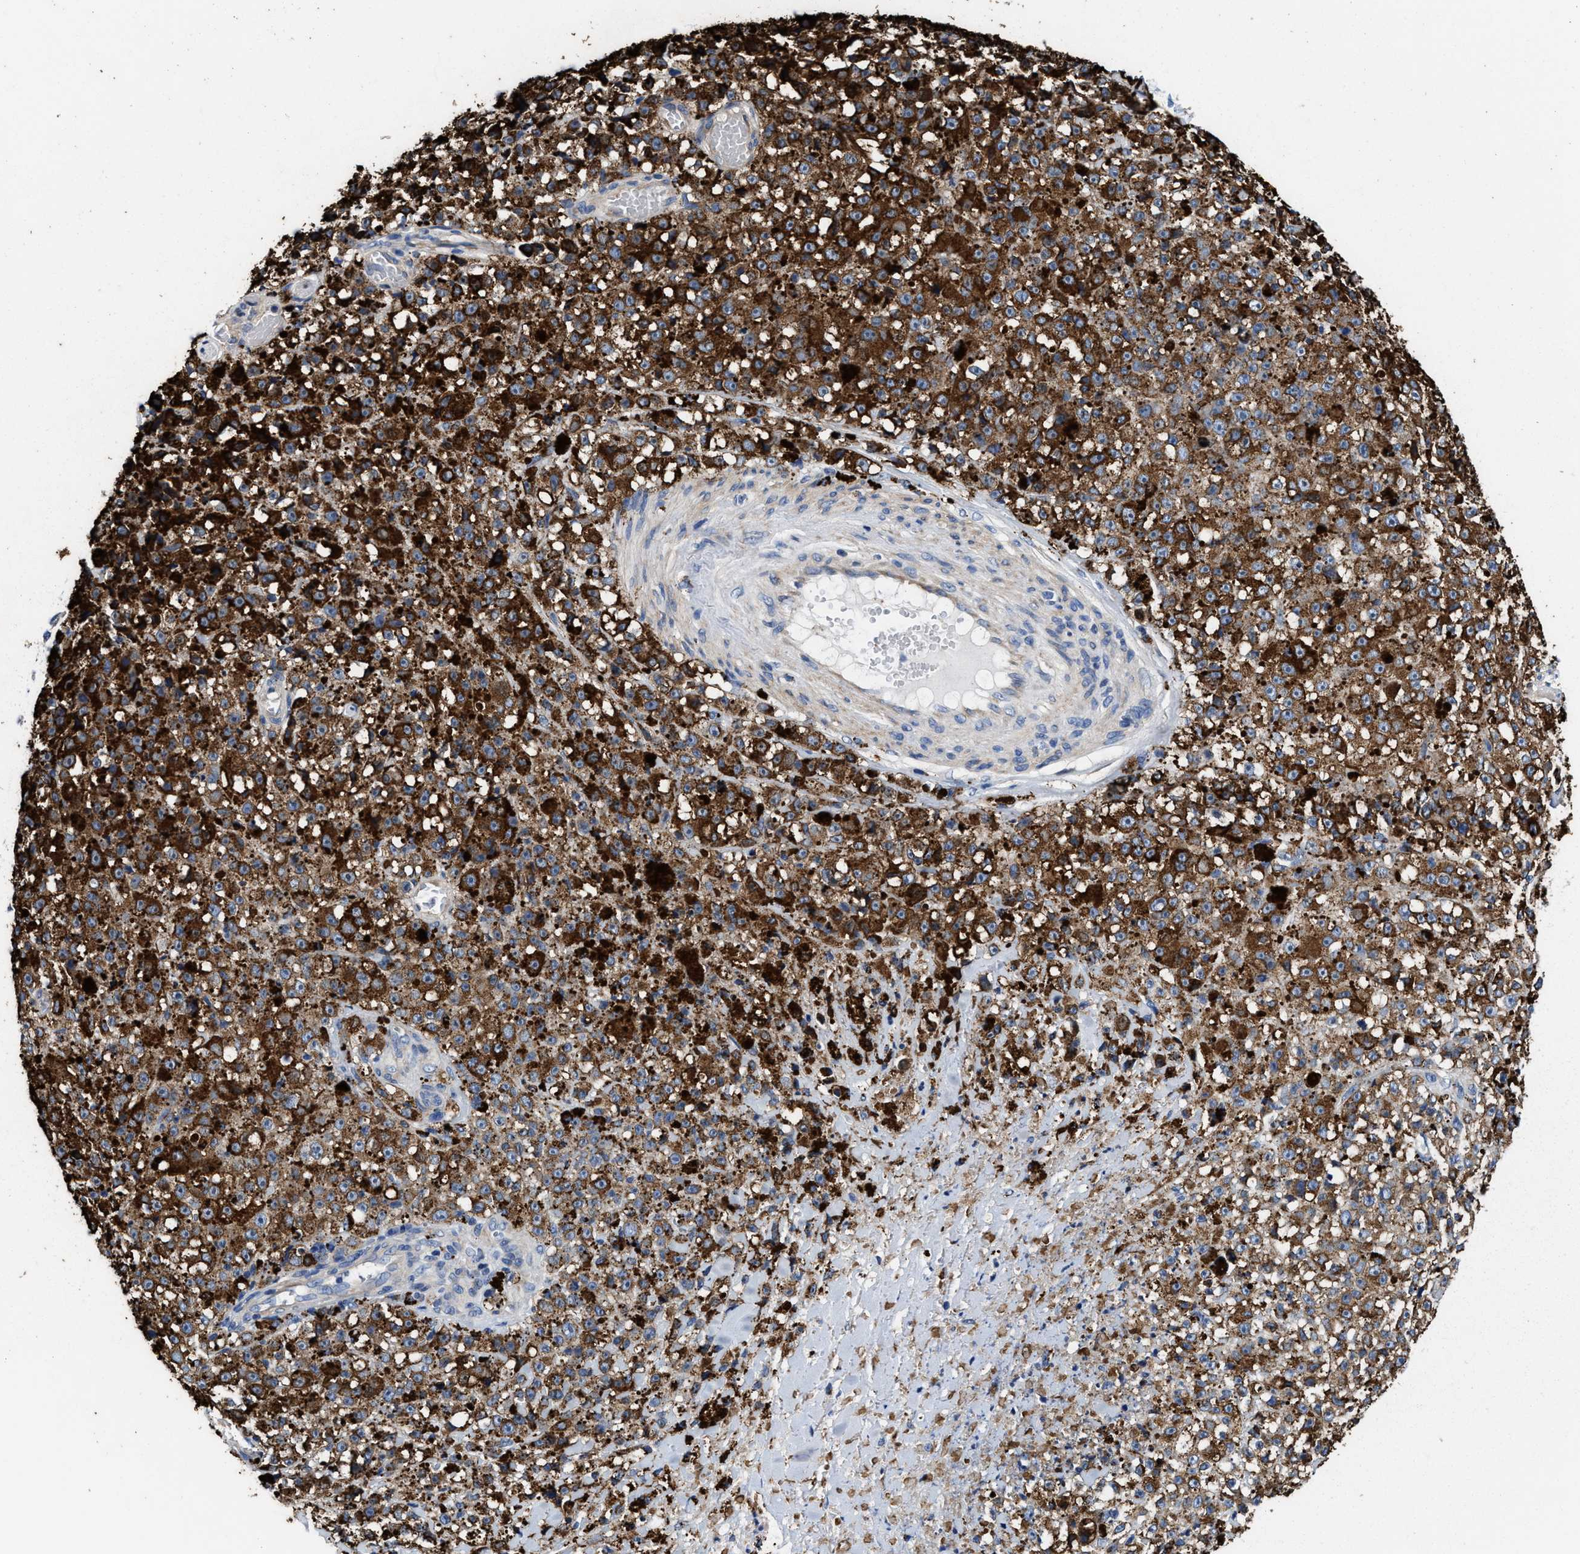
{"staining": {"intensity": "strong", "quantity": ">75%", "location": "cytoplasmic/membranous"}, "tissue": "melanoma", "cell_type": "Tumor cells", "image_type": "cancer", "snomed": [{"axis": "morphology", "description": "Malignant melanoma, NOS"}, {"axis": "topography", "description": "Skin"}], "caption": "Protein staining of melanoma tissue reveals strong cytoplasmic/membranous staining in approximately >75% of tumor cells.", "gene": "TMEM30A", "patient": {"sex": "female", "age": 82}}